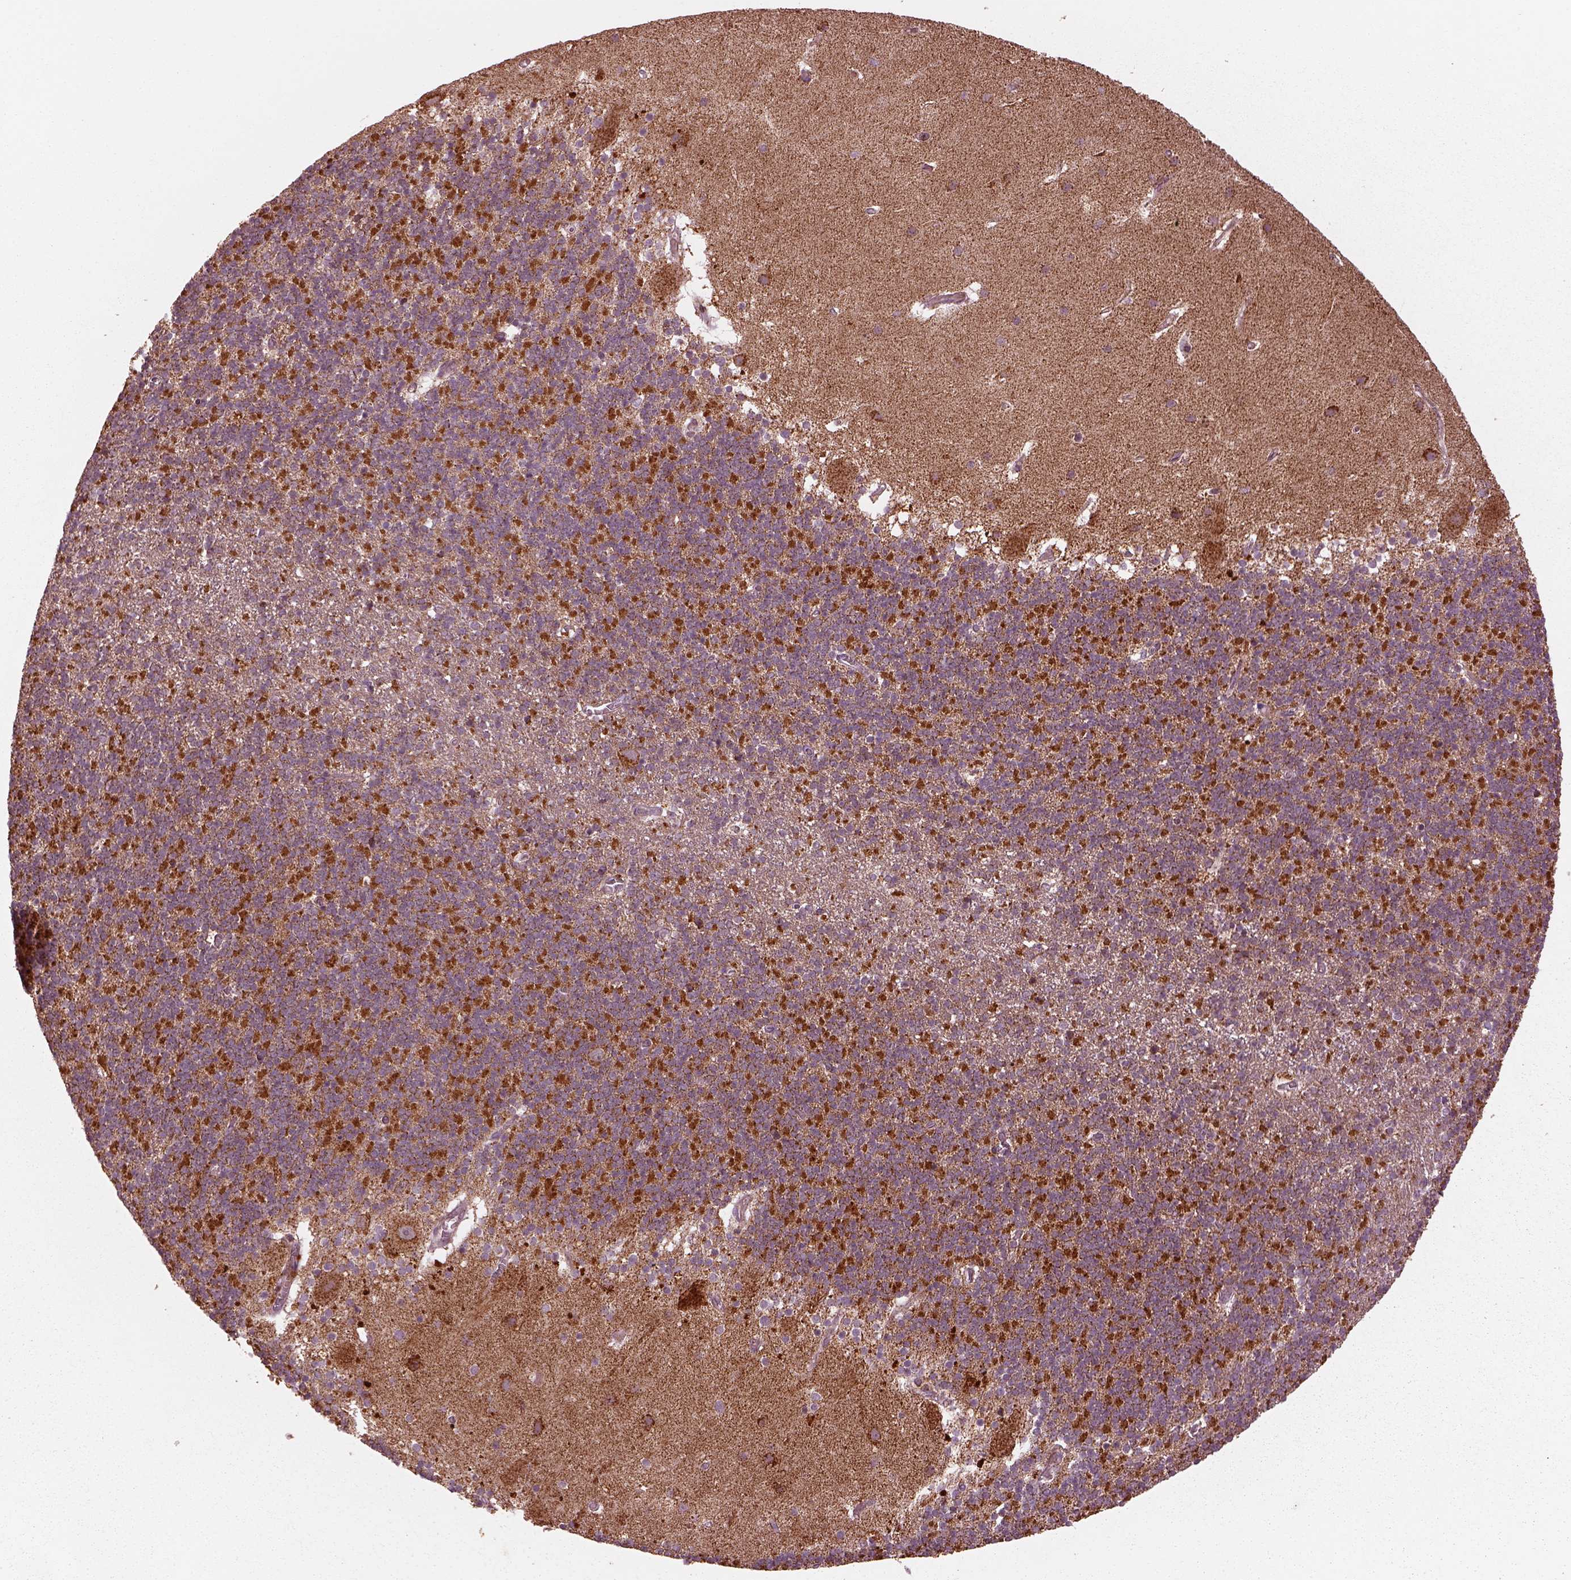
{"staining": {"intensity": "moderate", "quantity": "25%-75%", "location": "cytoplasmic/membranous"}, "tissue": "cerebellum", "cell_type": "Cells in granular layer", "image_type": "normal", "snomed": [{"axis": "morphology", "description": "Normal tissue, NOS"}, {"axis": "topography", "description": "Cerebellum"}], "caption": "The histopathology image exhibits staining of unremarkable cerebellum, revealing moderate cytoplasmic/membranous protein positivity (brown color) within cells in granular layer.", "gene": "NDUFB10", "patient": {"sex": "male", "age": 70}}